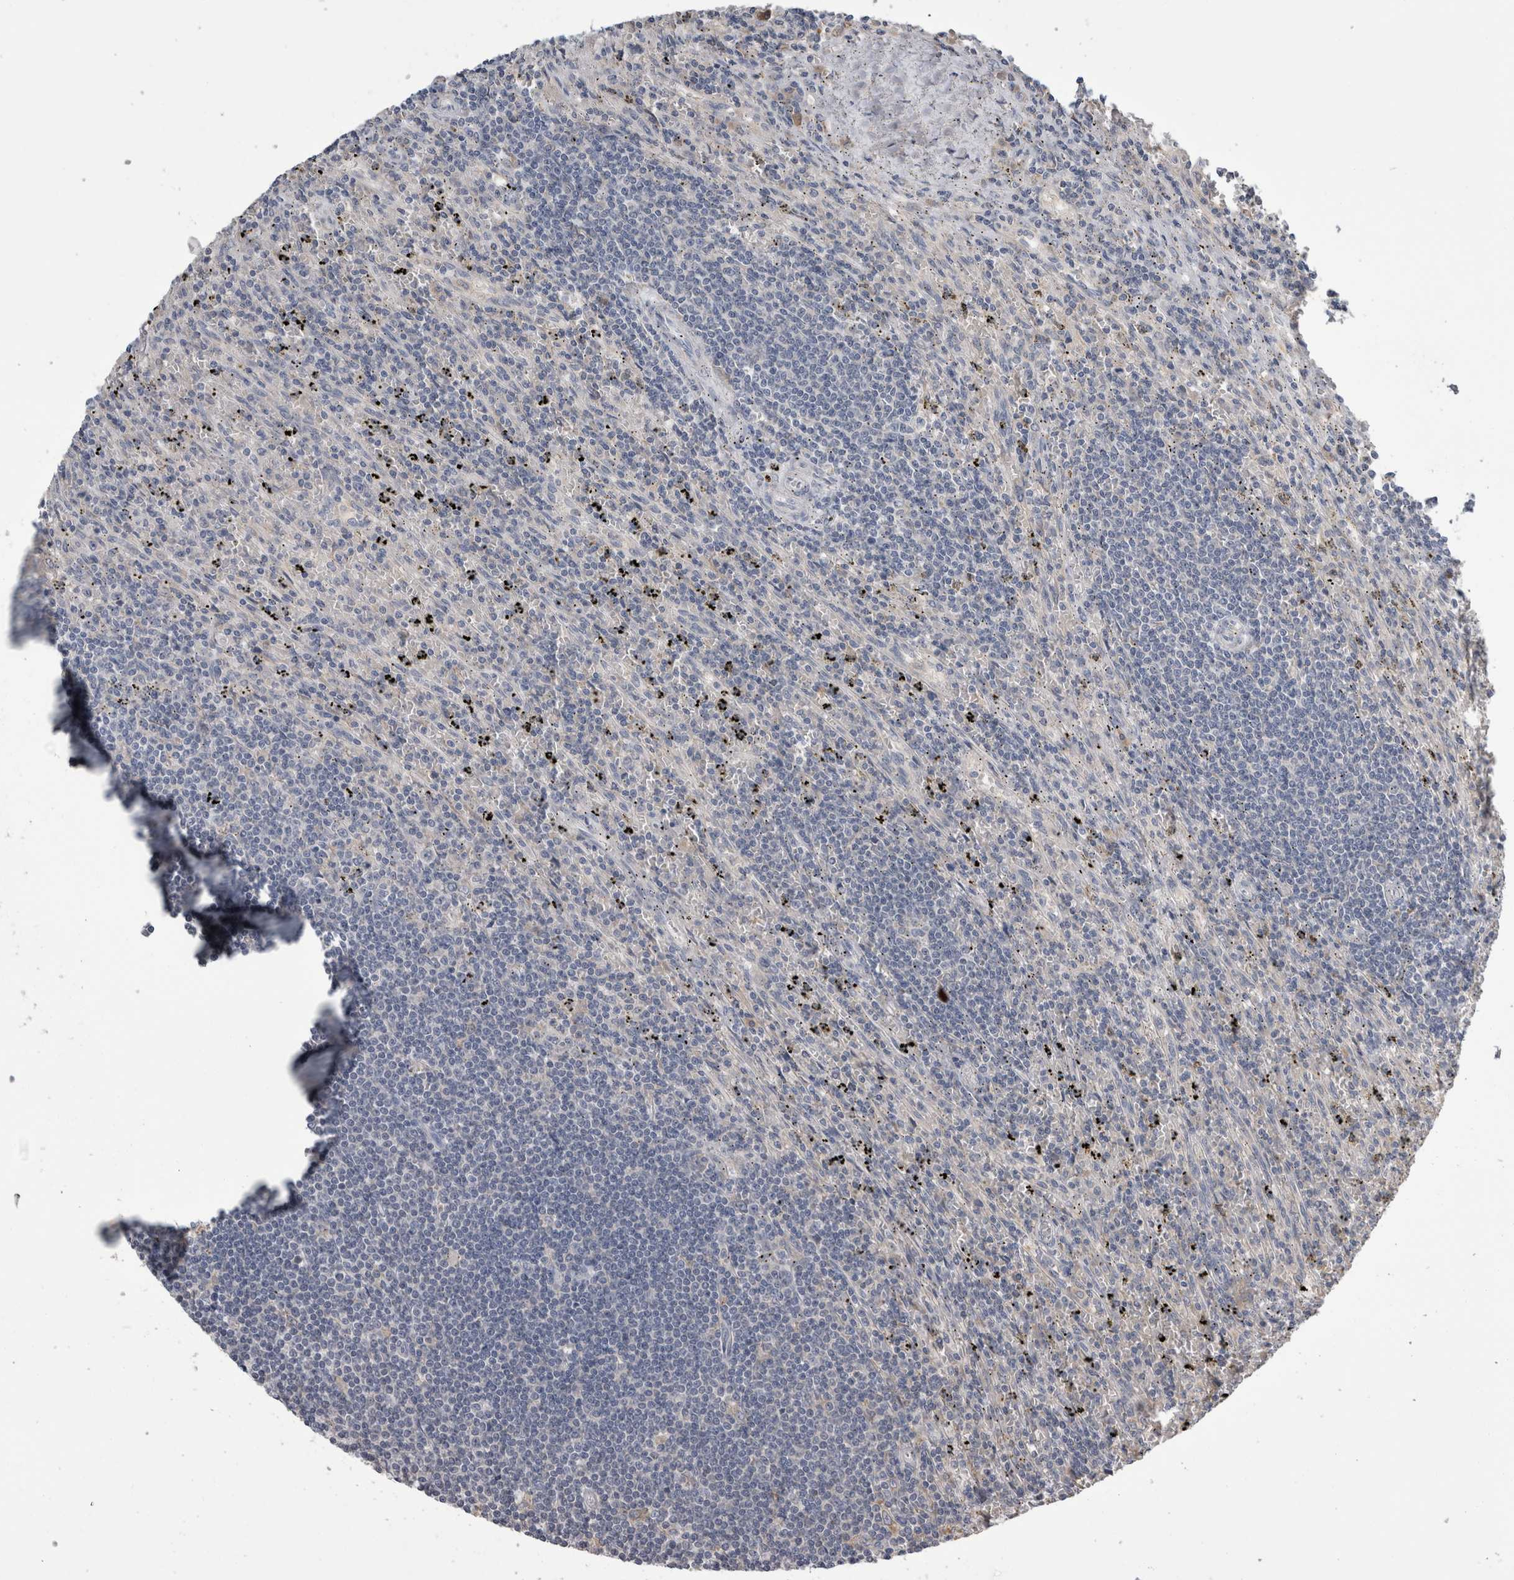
{"staining": {"intensity": "negative", "quantity": "none", "location": "none"}, "tissue": "lymphoma", "cell_type": "Tumor cells", "image_type": "cancer", "snomed": [{"axis": "morphology", "description": "Malignant lymphoma, non-Hodgkin's type, Low grade"}, {"axis": "topography", "description": "Spleen"}], "caption": "An immunohistochemistry image of low-grade malignant lymphoma, non-Hodgkin's type is shown. There is no staining in tumor cells of low-grade malignant lymphoma, non-Hodgkin's type.", "gene": "ANXA13", "patient": {"sex": "male", "age": 76}}